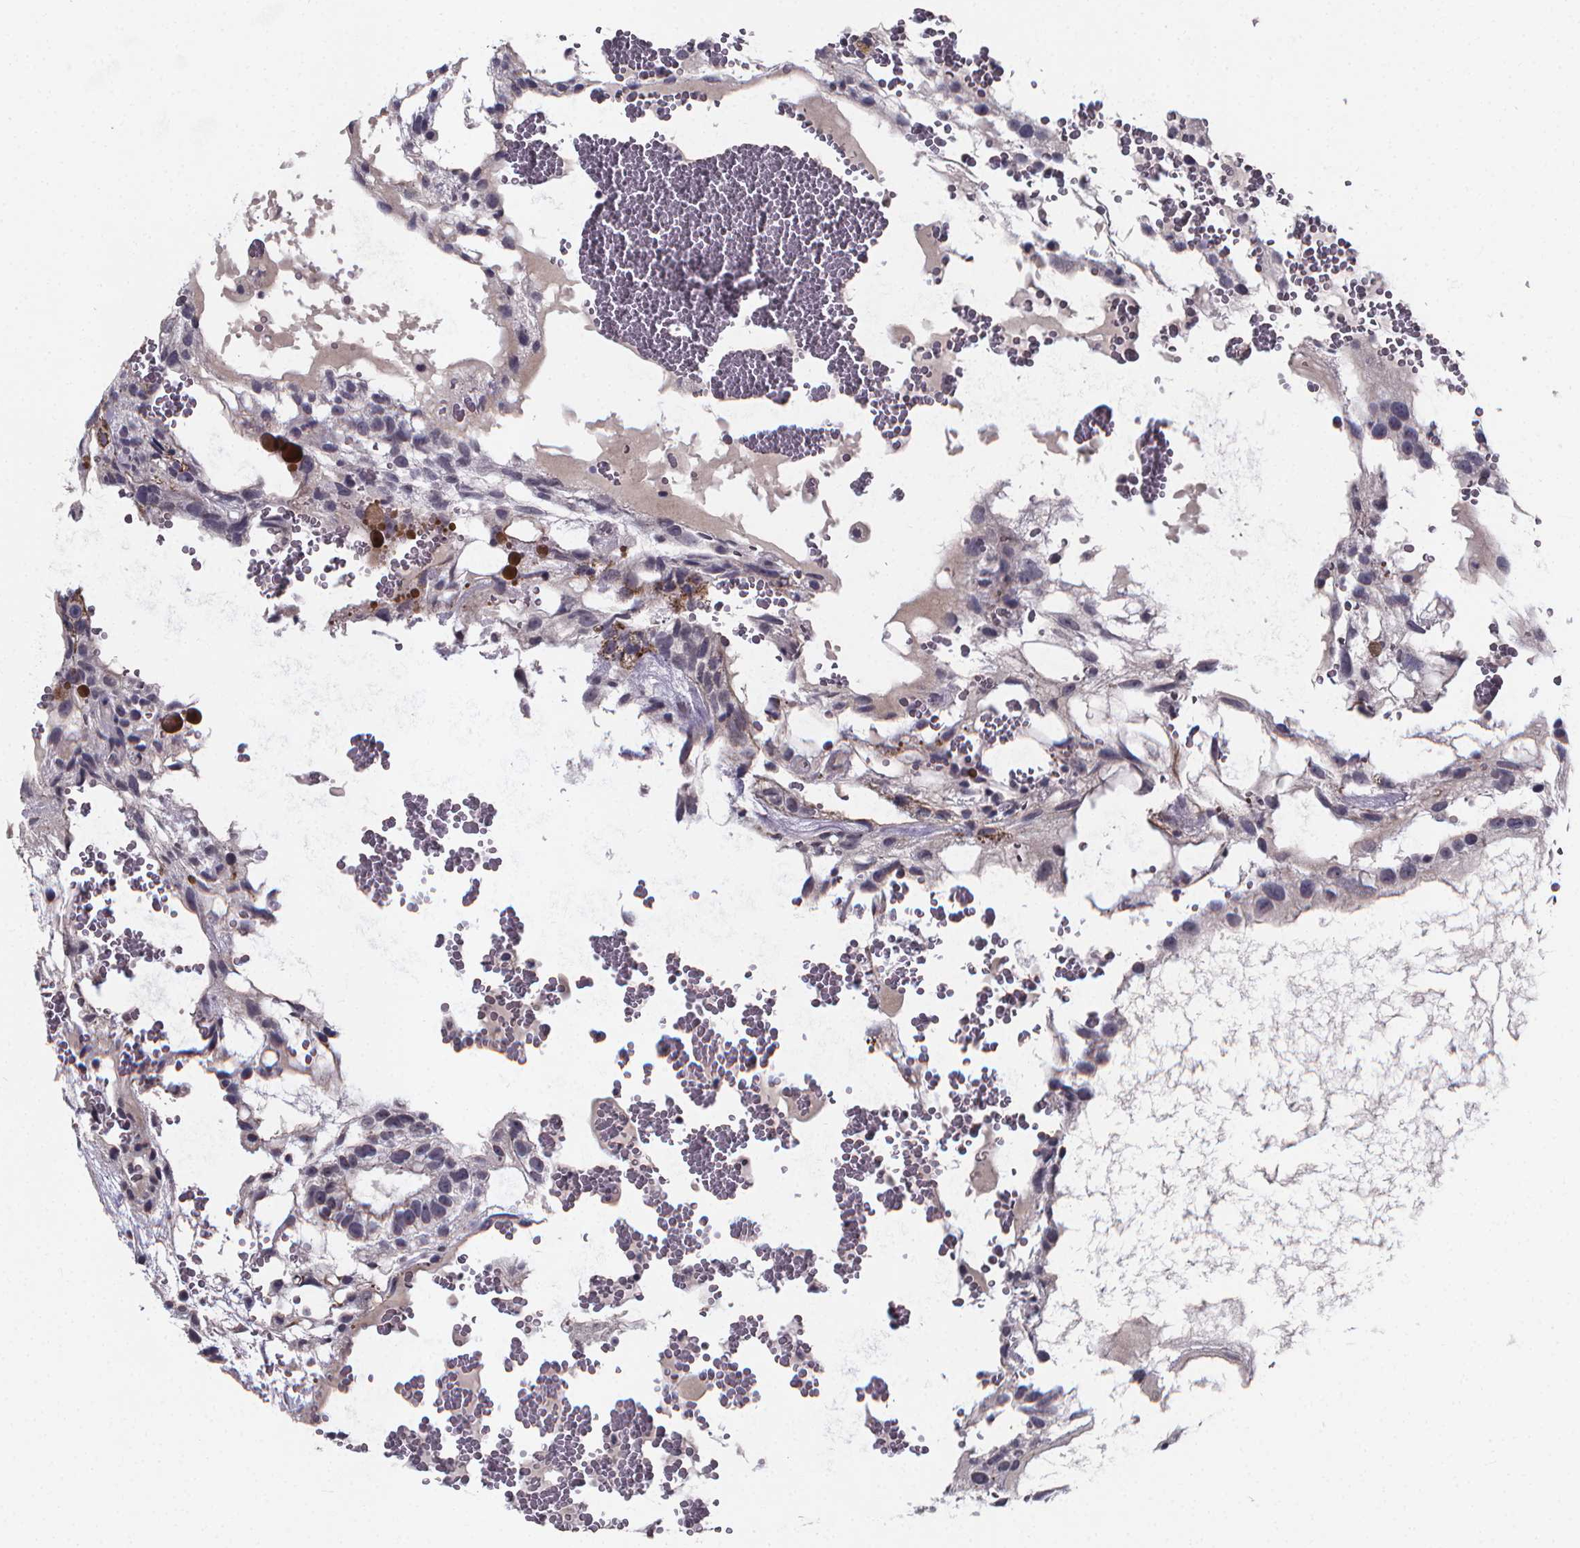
{"staining": {"intensity": "negative", "quantity": "none", "location": "none"}, "tissue": "testis cancer", "cell_type": "Tumor cells", "image_type": "cancer", "snomed": [{"axis": "morphology", "description": "Normal tissue, NOS"}, {"axis": "morphology", "description": "Carcinoma, Embryonal, NOS"}, {"axis": "topography", "description": "Testis"}], "caption": "Human testis cancer stained for a protein using IHC displays no staining in tumor cells.", "gene": "FBXW2", "patient": {"sex": "male", "age": 32}}